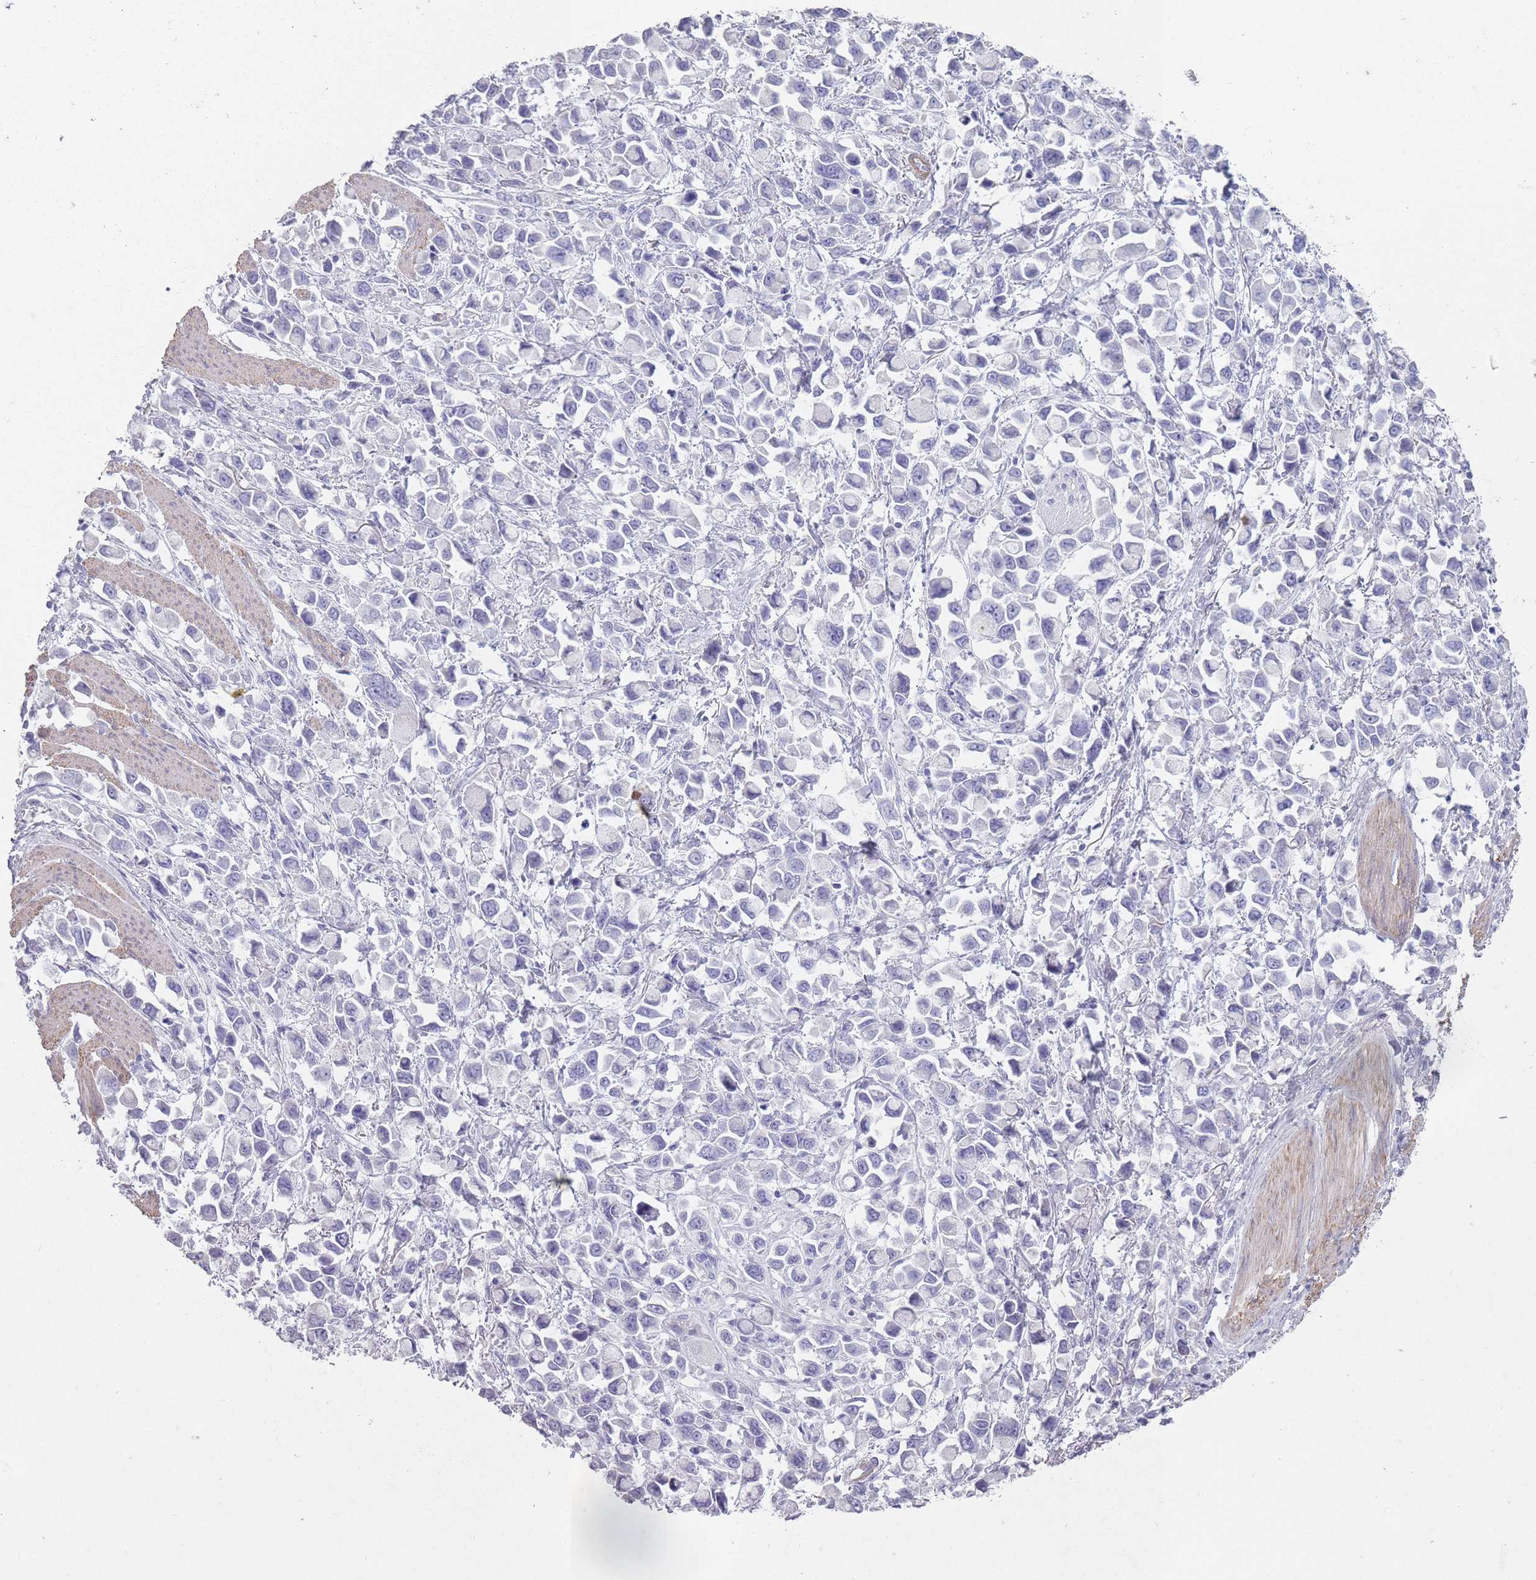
{"staining": {"intensity": "negative", "quantity": "none", "location": "none"}, "tissue": "stomach cancer", "cell_type": "Tumor cells", "image_type": "cancer", "snomed": [{"axis": "morphology", "description": "Adenocarcinoma, NOS"}, {"axis": "topography", "description": "Stomach"}], "caption": "Immunohistochemistry (IHC) micrograph of neoplastic tissue: adenocarcinoma (stomach) stained with DAB (3,3'-diaminobenzidine) exhibits no significant protein expression in tumor cells.", "gene": "RHBG", "patient": {"sex": "female", "age": 81}}